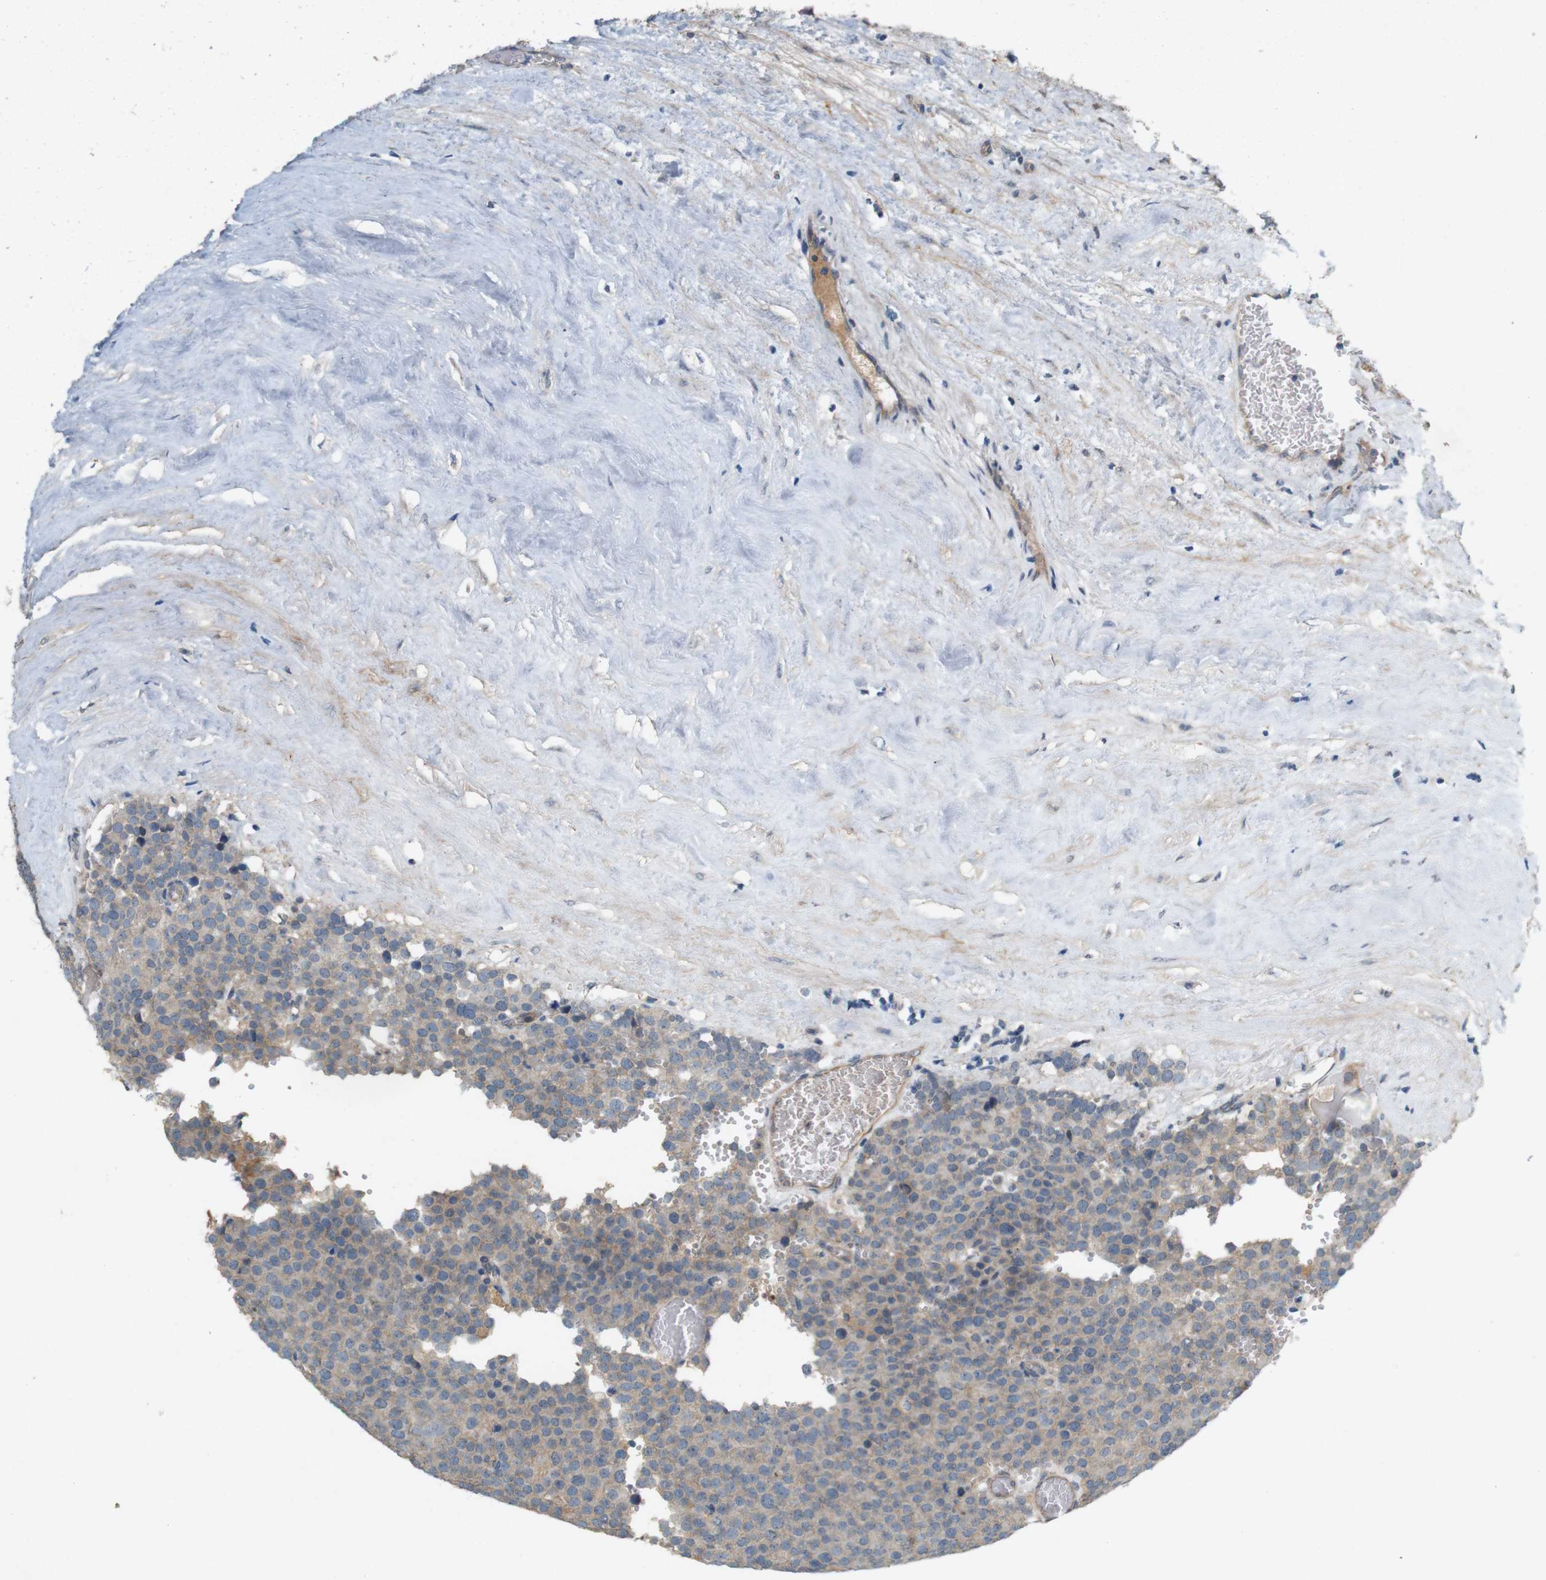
{"staining": {"intensity": "weak", "quantity": ">75%", "location": "cytoplasmic/membranous"}, "tissue": "testis cancer", "cell_type": "Tumor cells", "image_type": "cancer", "snomed": [{"axis": "morphology", "description": "Normal tissue, NOS"}, {"axis": "morphology", "description": "Seminoma, NOS"}, {"axis": "topography", "description": "Testis"}], "caption": "Immunohistochemical staining of seminoma (testis) reveals weak cytoplasmic/membranous protein expression in about >75% of tumor cells. The staining was performed using DAB (3,3'-diaminobenzidine), with brown indicating positive protein expression. Nuclei are stained blue with hematoxylin.", "gene": "PVR", "patient": {"sex": "male", "age": 71}}